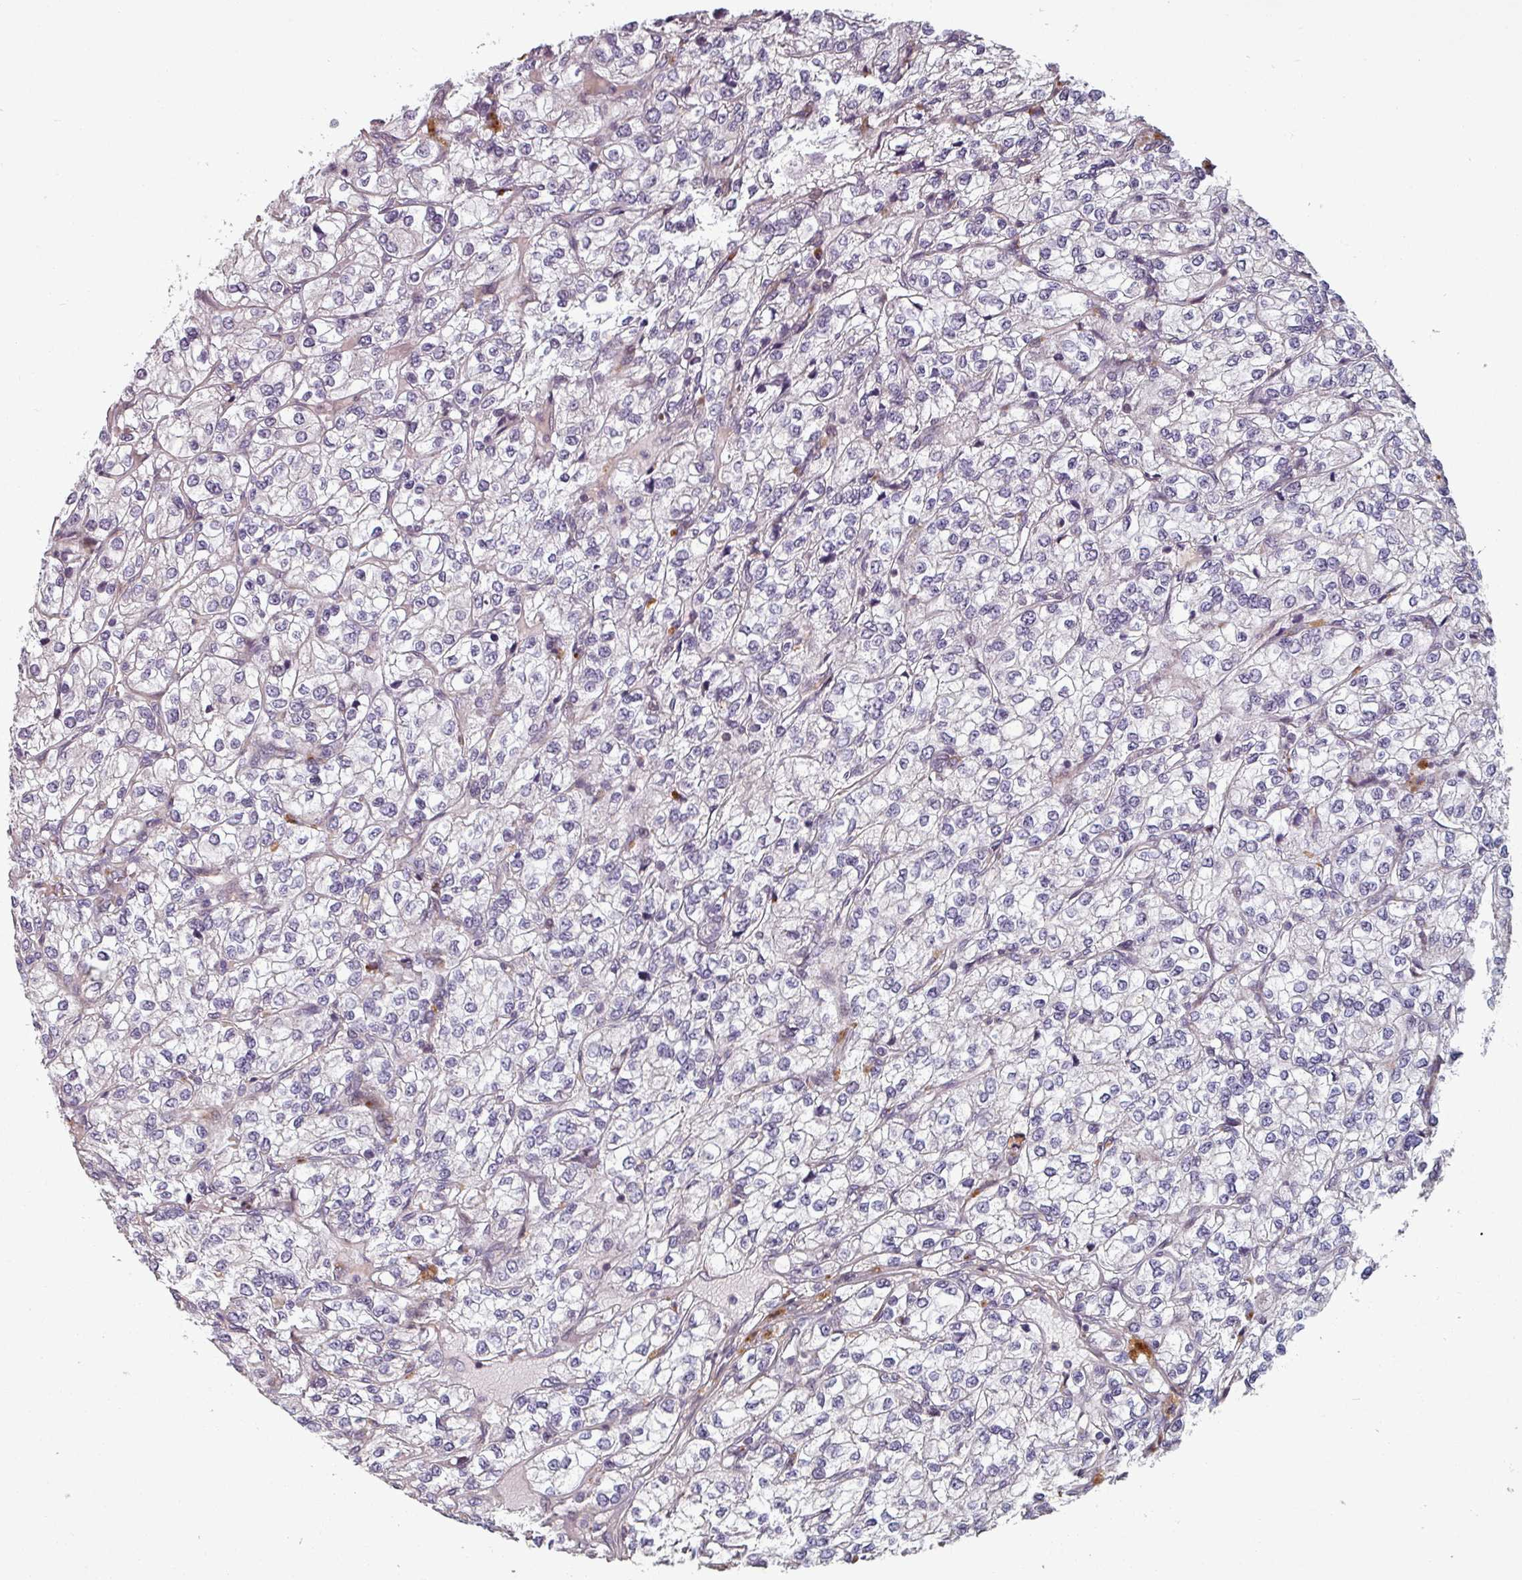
{"staining": {"intensity": "negative", "quantity": "none", "location": "none"}, "tissue": "renal cancer", "cell_type": "Tumor cells", "image_type": "cancer", "snomed": [{"axis": "morphology", "description": "Adenocarcinoma, NOS"}, {"axis": "topography", "description": "Kidney"}], "caption": "Immunohistochemistry (IHC) histopathology image of renal adenocarcinoma stained for a protein (brown), which demonstrates no positivity in tumor cells. (DAB immunohistochemistry (IHC), high magnification).", "gene": "CYB5RL", "patient": {"sex": "male", "age": 80}}